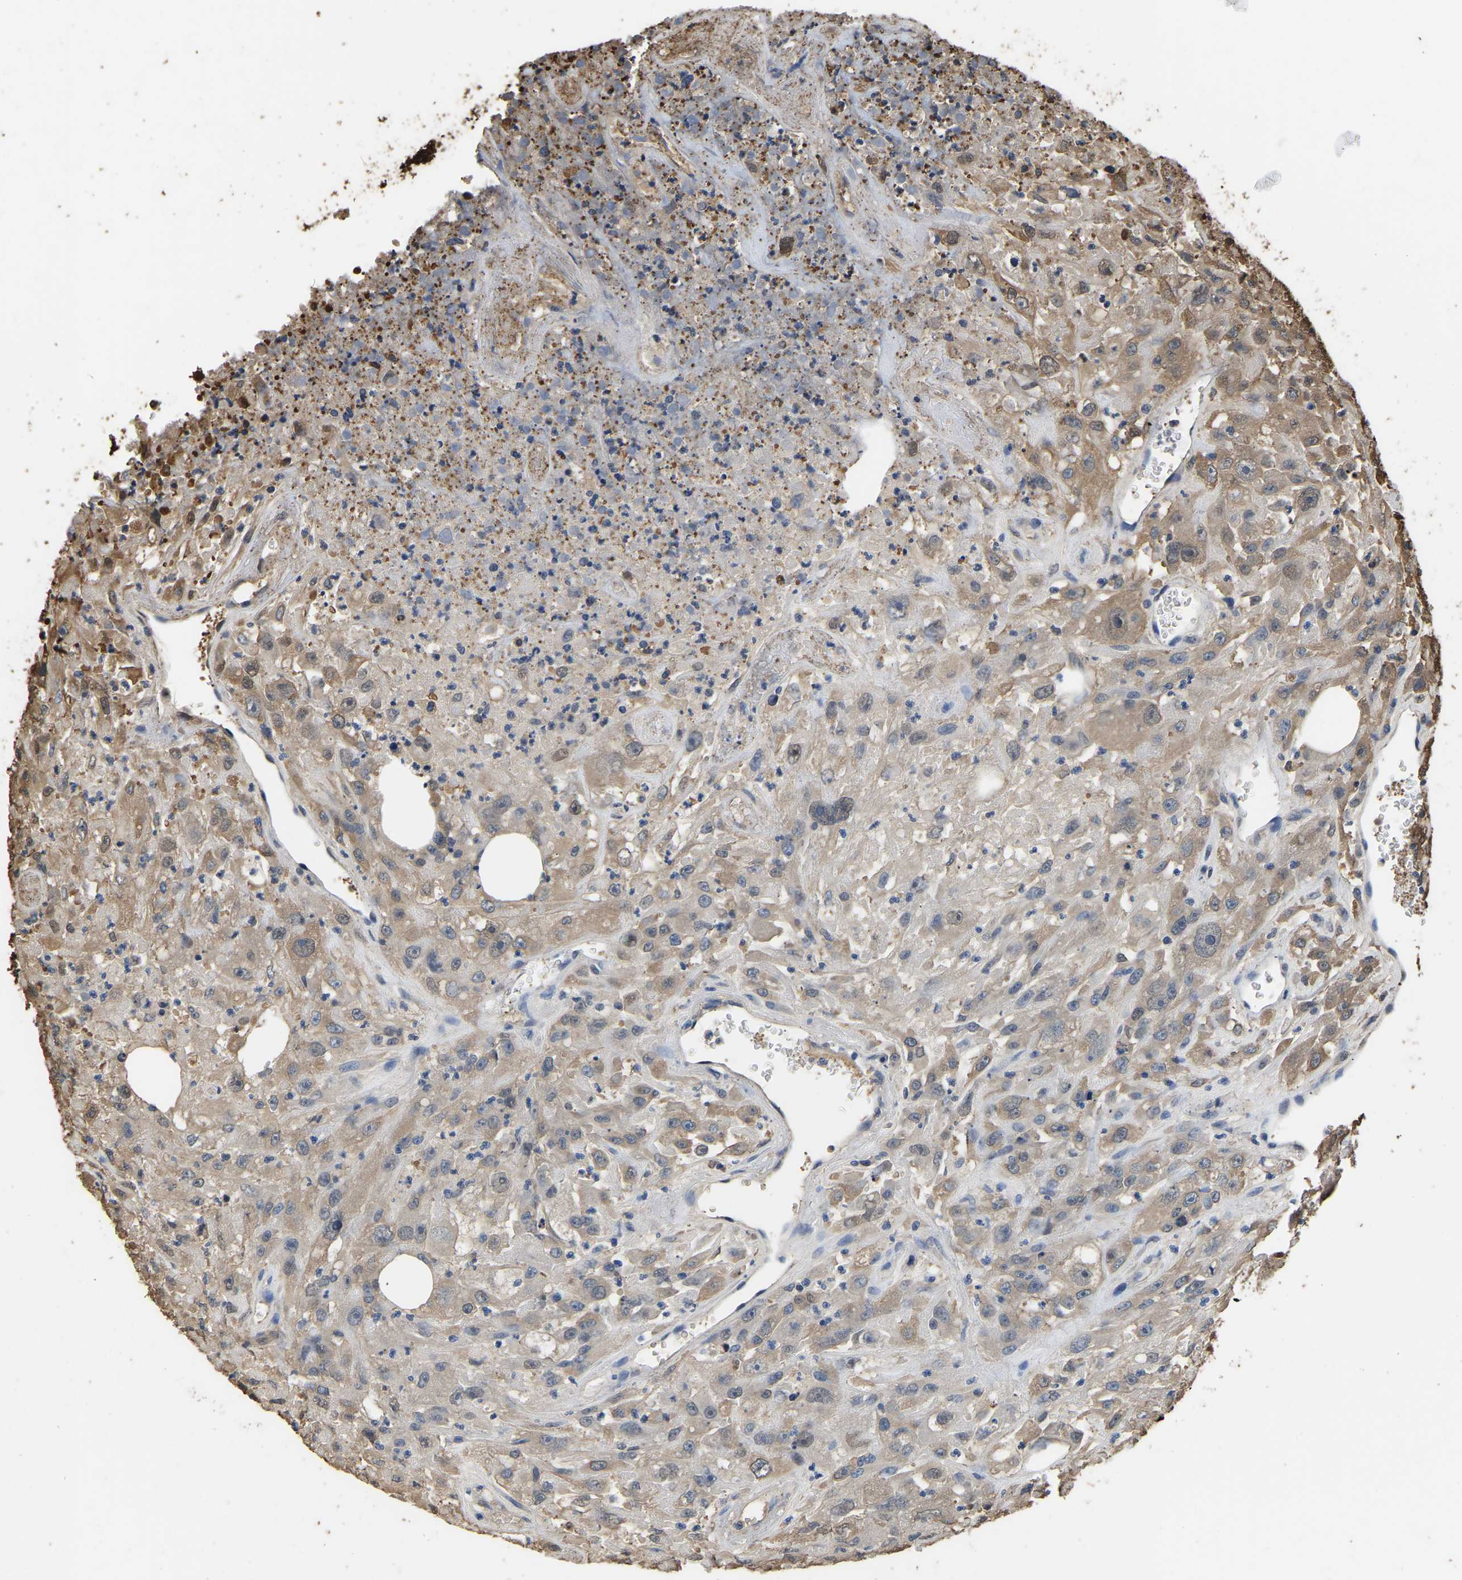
{"staining": {"intensity": "weak", "quantity": ">75%", "location": "cytoplasmic/membranous"}, "tissue": "urothelial cancer", "cell_type": "Tumor cells", "image_type": "cancer", "snomed": [{"axis": "morphology", "description": "Urothelial carcinoma, High grade"}, {"axis": "topography", "description": "Urinary bladder"}], "caption": "A high-resolution histopathology image shows IHC staining of urothelial cancer, which reveals weak cytoplasmic/membranous positivity in approximately >75% of tumor cells. Using DAB (3,3'-diaminobenzidine) (brown) and hematoxylin (blue) stains, captured at high magnification using brightfield microscopy.", "gene": "LDHB", "patient": {"sex": "male", "age": 46}}